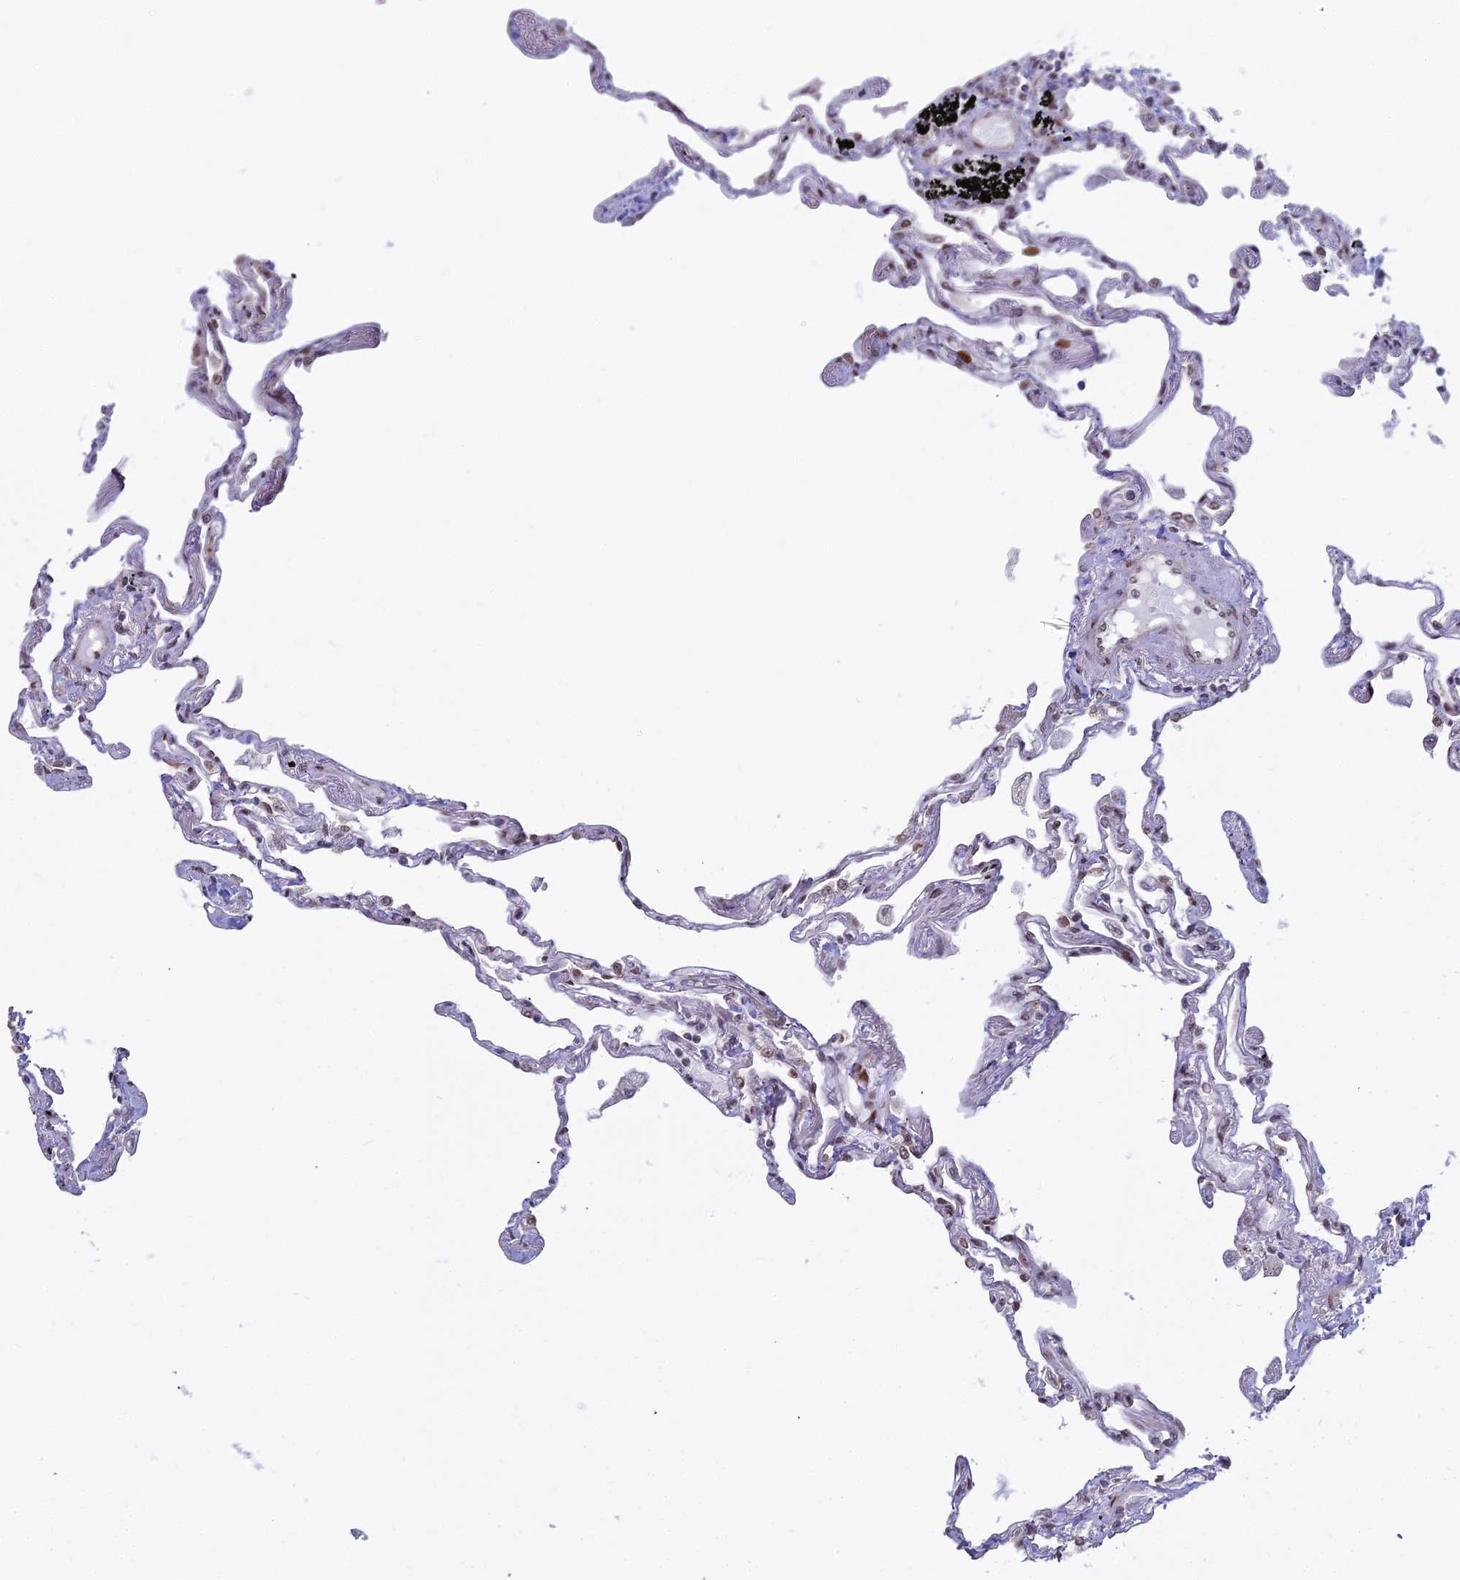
{"staining": {"intensity": "weak", "quantity": "25%-75%", "location": "nuclear"}, "tissue": "lung", "cell_type": "Alveolar cells", "image_type": "normal", "snomed": [{"axis": "morphology", "description": "Normal tissue, NOS"}, {"axis": "topography", "description": "Lung"}], "caption": "Protein expression analysis of unremarkable lung reveals weak nuclear positivity in approximately 25%-75% of alveolar cells.", "gene": "ABCA2", "patient": {"sex": "female", "age": 67}}